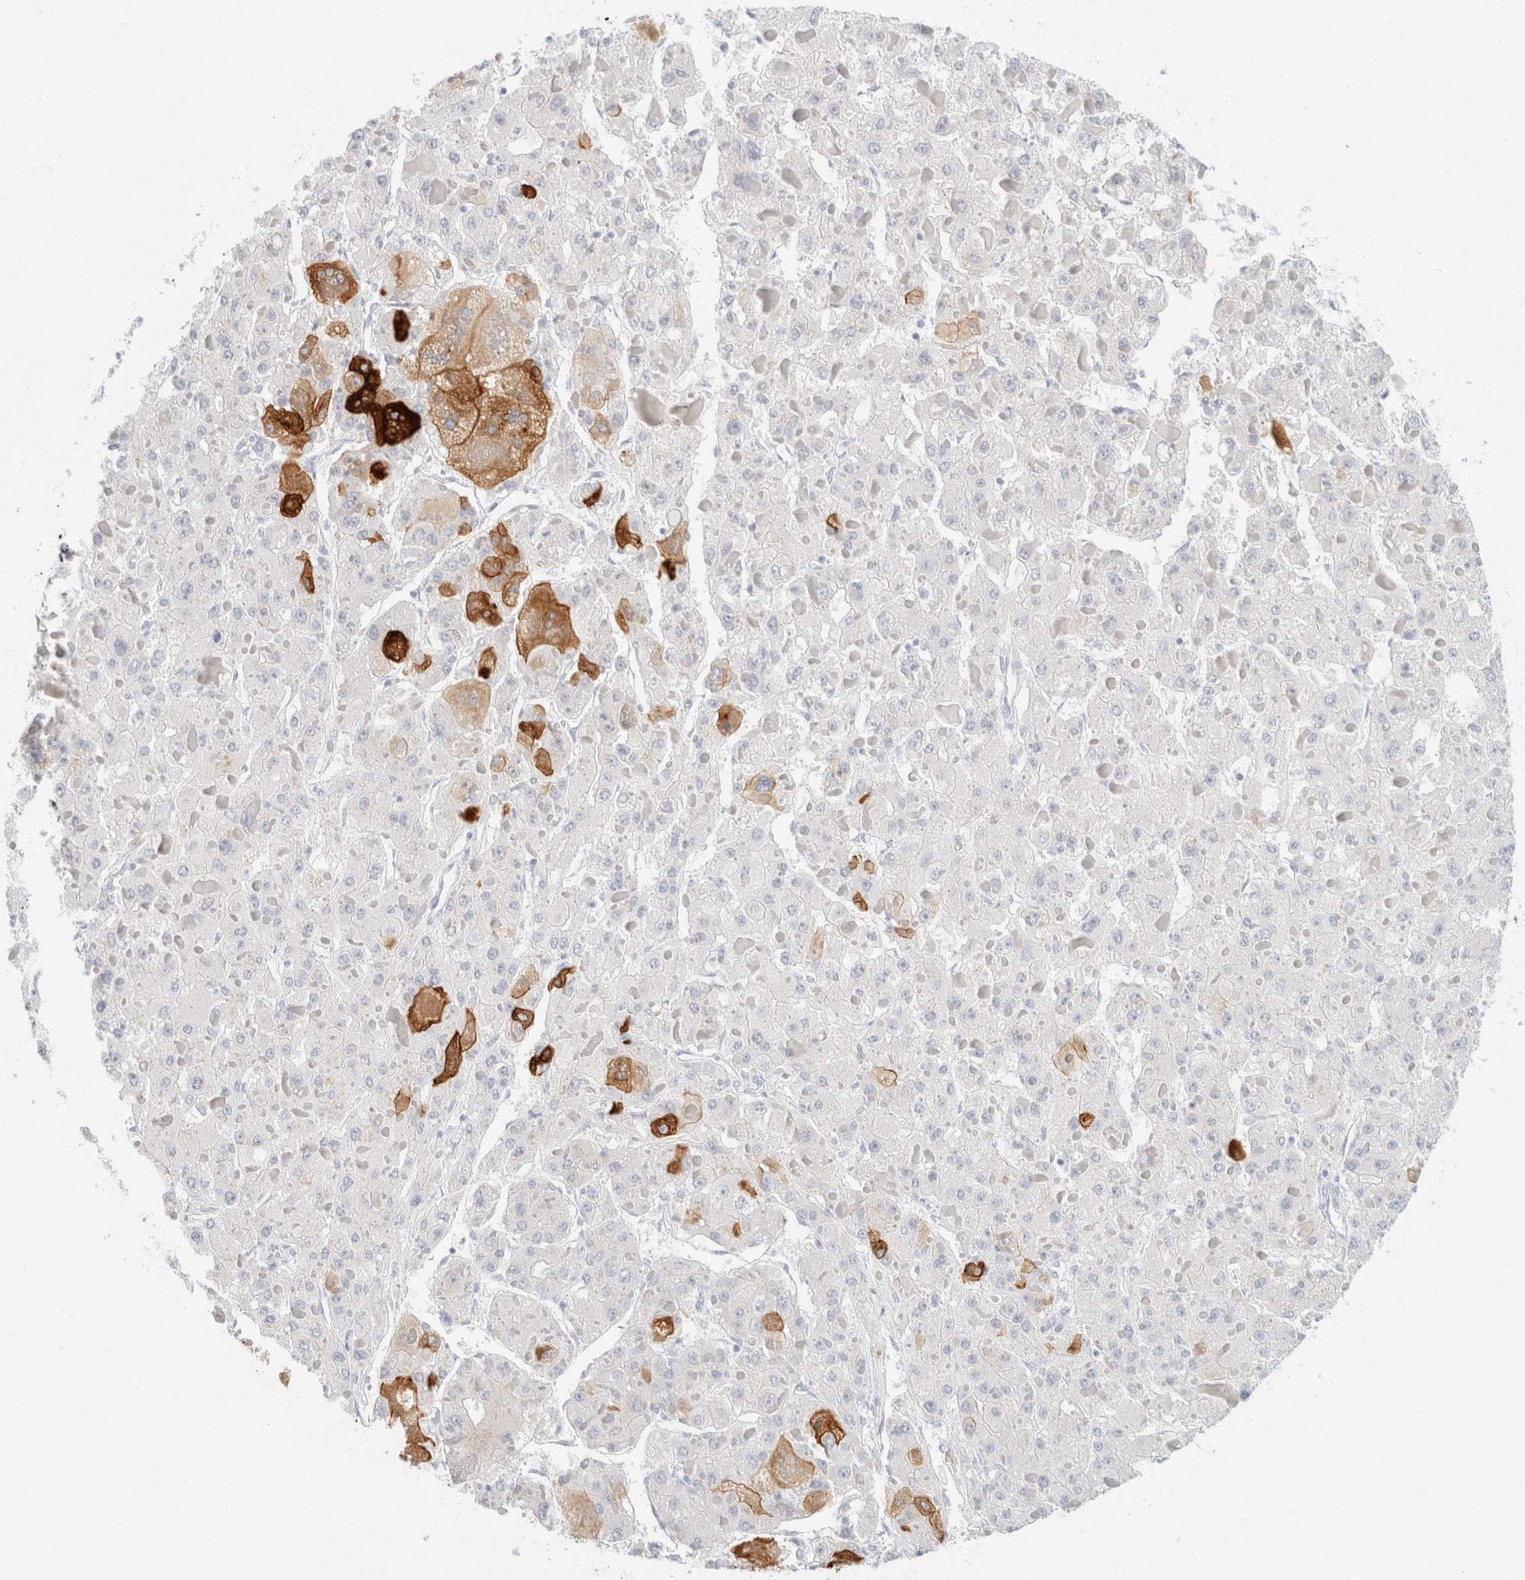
{"staining": {"intensity": "strong", "quantity": "<25%", "location": "cytoplasmic/membranous"}, "tissue": "liver cancer", "cell_type": "Tumor cells", "image_type": "cancer", "snomed": [{"axis": "morphology", "description": "Carcinoma, Hepatocellular, NOS"}, {"axis": "topography", "description": "Liver"}], "caption": "Tumor cells exhibit medium levels of strong cytoplasmic/membranous positivity in about <25% of cells in hepatocellular carcinoma (liver).", "gene": "KRT20", "patient": {"sex": "female", "age": 73}}